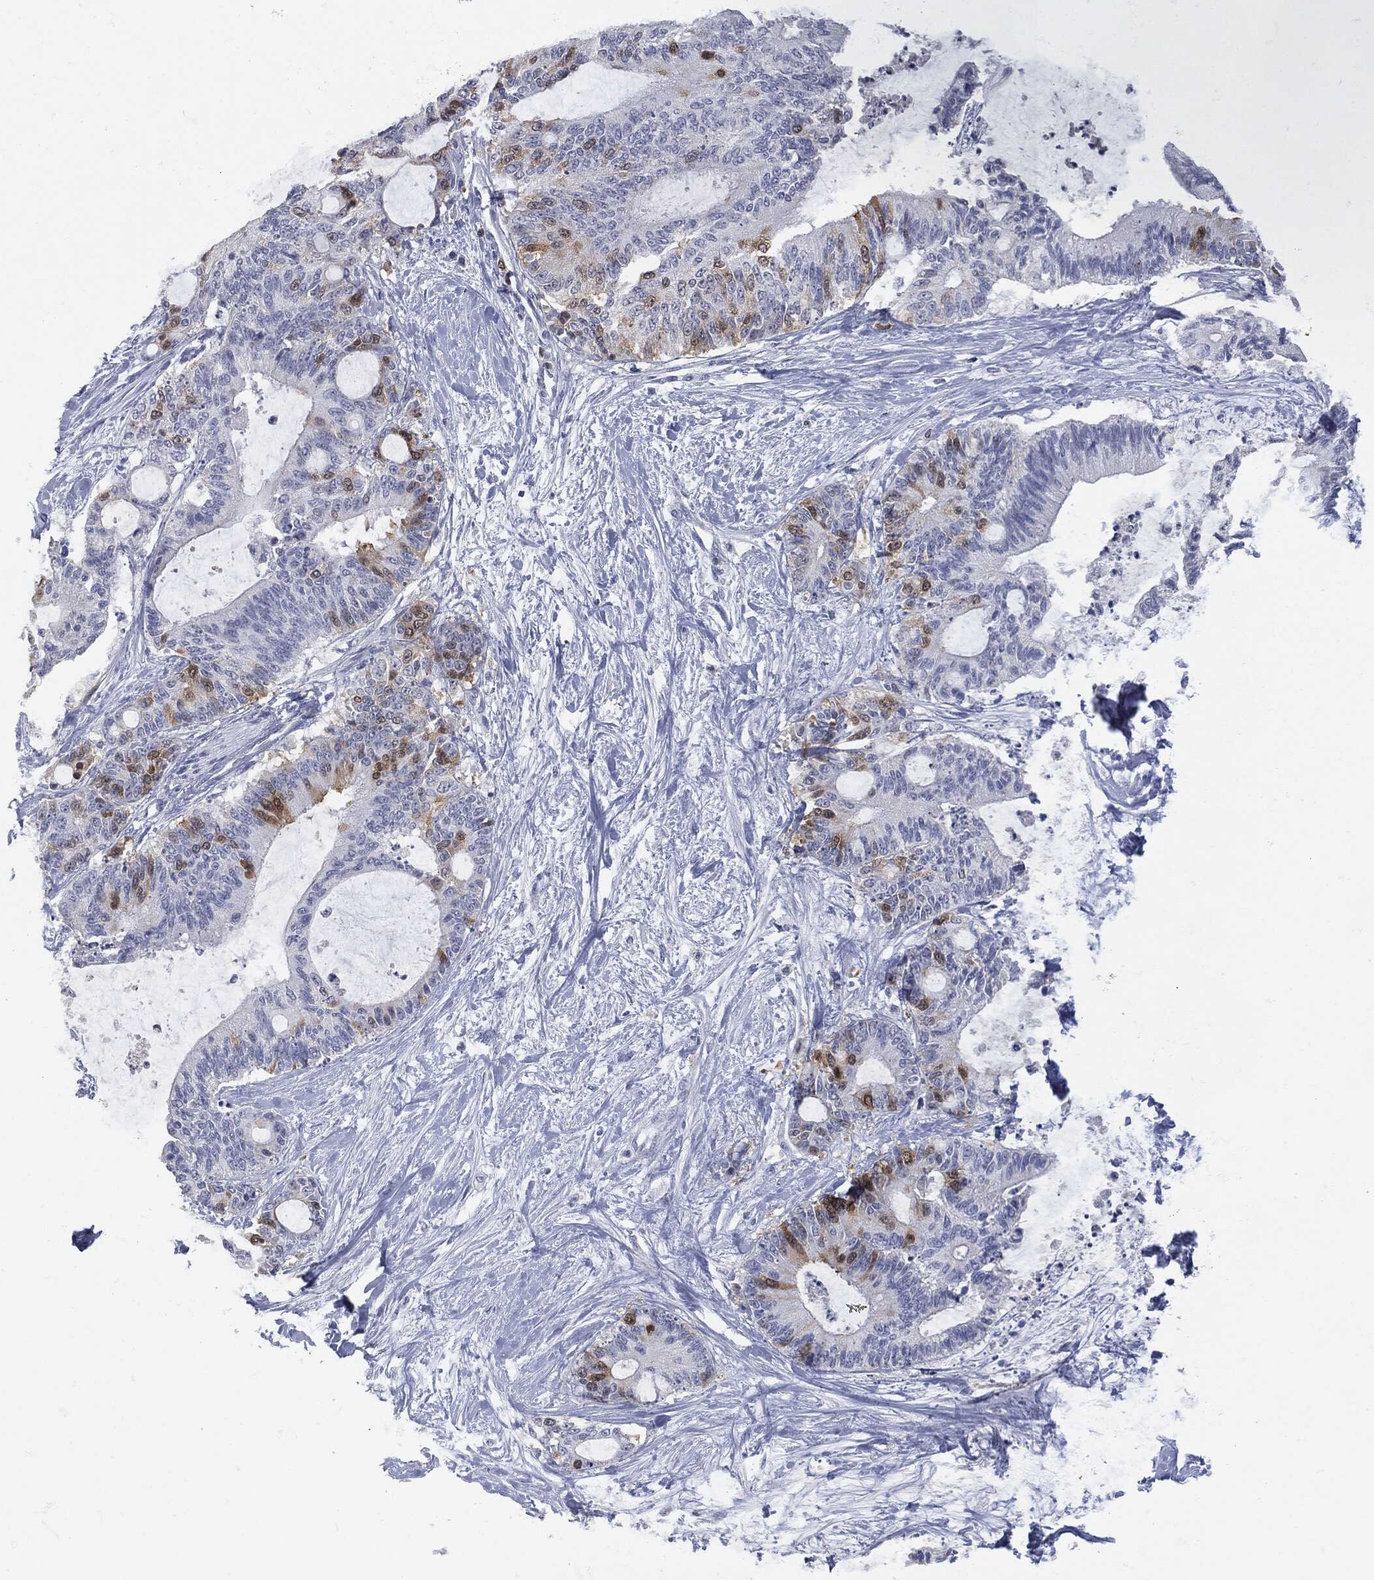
{"staining": {"intensity": "moderate", "quantity": "<25%", "location": "cytoplasmic/membranous"}, "tissue": "liver cancer", "cell_type": "Tumor cells", "image_type": "cancer", "snomed": [{"axis": "morphology", "description": "Cholangiocarcinoma"}, {"axis": "topography", "description": "Liver"}], "caption": "Human liver cancer stained with a brown dye shows moderate cytoplasmic/membranous positive staining in about <25% of tumor cells.", "gene": "UBE2C", "patient": {"sex": "female", "age": 73}}